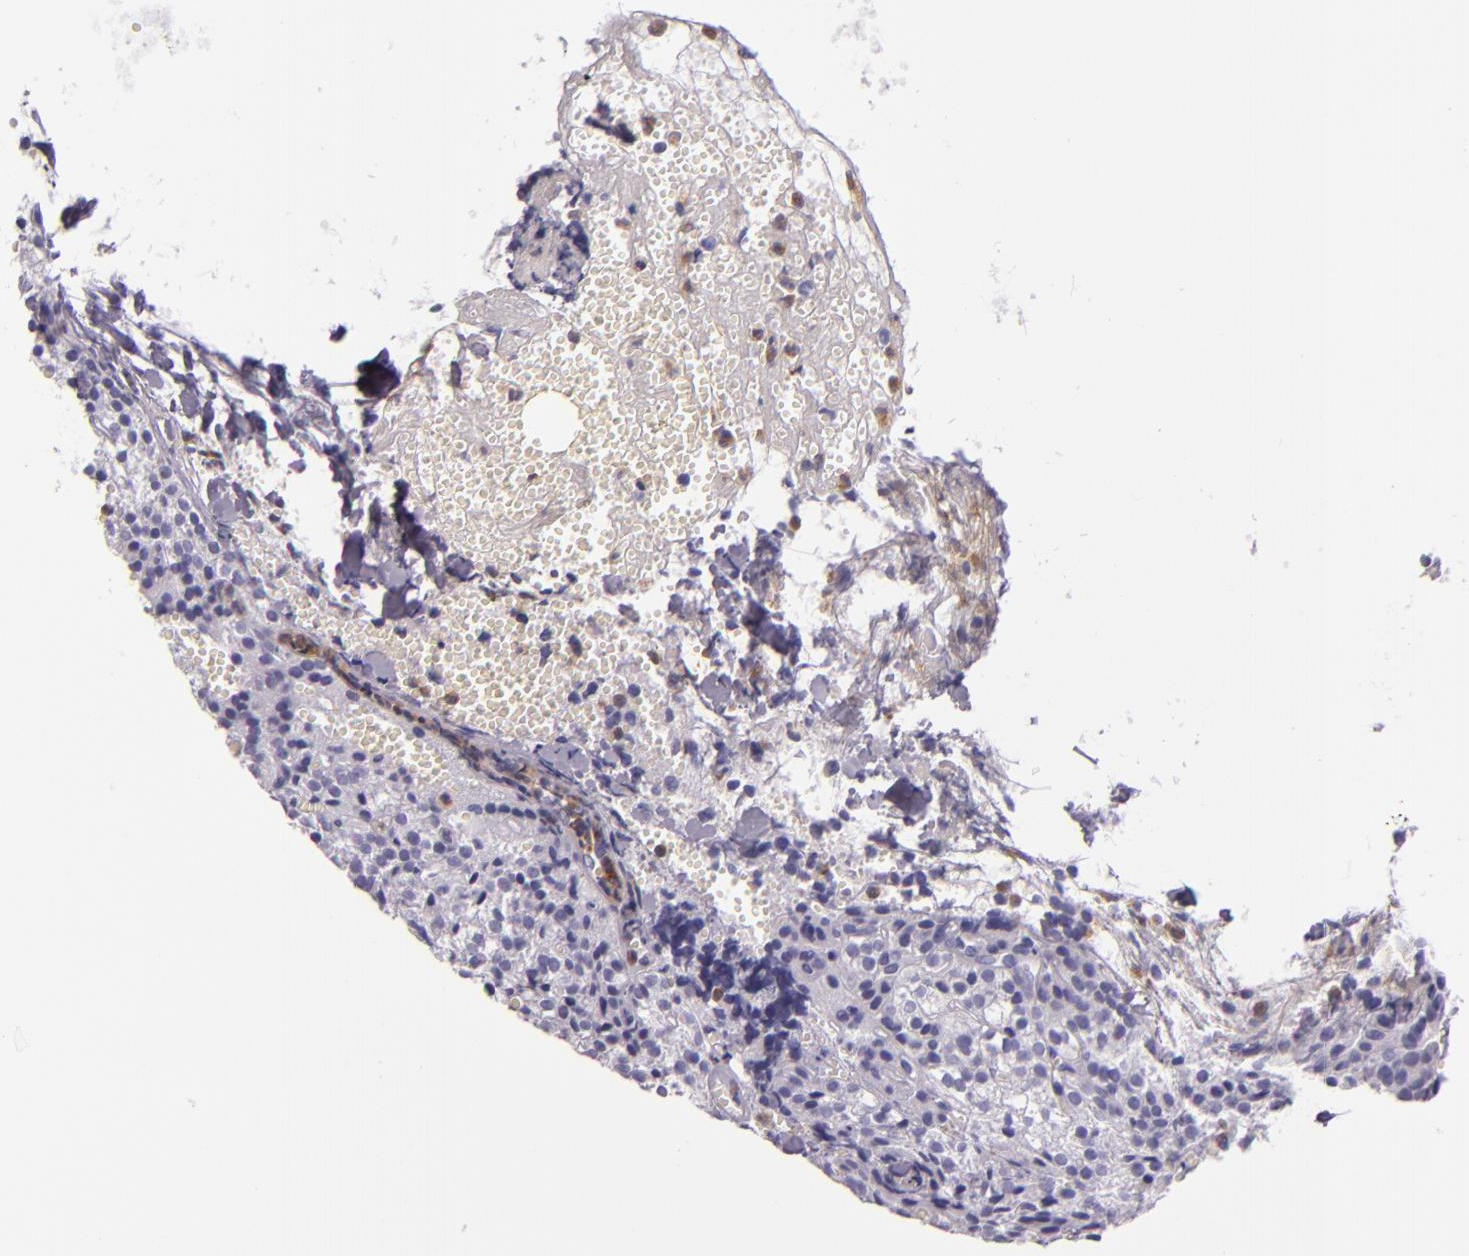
{"staining": {"intensity": "negative", "quantity": "none", "location": "none"}, "tissue": "parathyroid gland", "cell_type": "Glandular cells", "image_type": "normal", "snomed": [{"axis": "morphology", "description": "Normal tissue, NOS"}, {"axis": "topography", "description": "Parathyroid gland"}], "caption": "This is an immunohistochemistry (IHC) image of benign human parathyroid gland. There is no positivity in glandular cells.", "gene": "CEACAM1", "patient": {"sex": "female", "age": 17}}